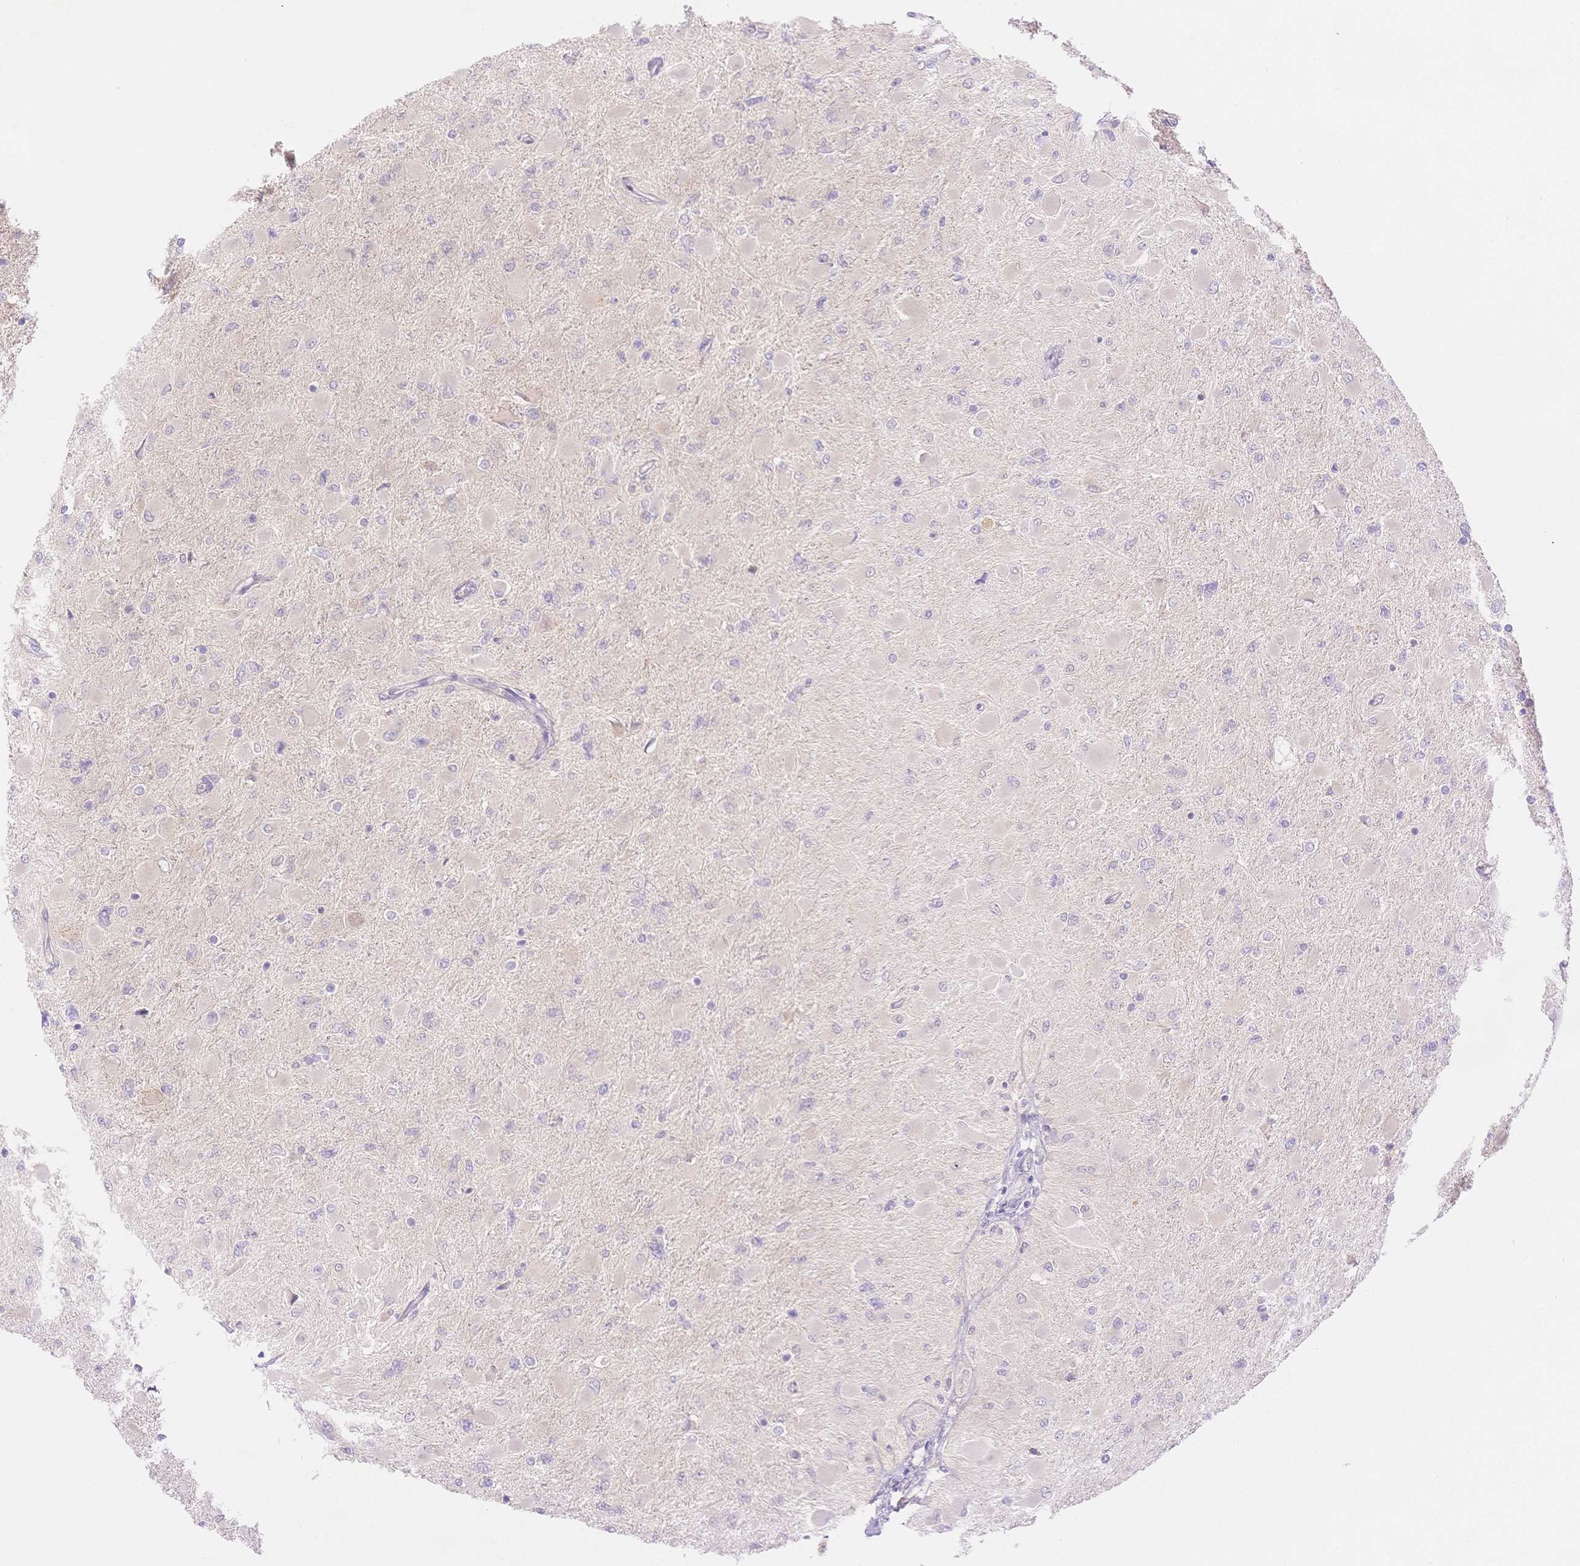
{"staining": {"intensity": "negative", "quantity": "none", "location": "none"}, "tissue": "glioma", "cell_type": "Tumor cells", "image_type": "cancer", "snomed": [{"axis": "morphology", "description": "Glioma, malignant, High grade"}, {"axis": "topography", "description": "Cerebral cortex"}], "caption": "DAB immunohistochemical staining of glioma shows no significant positivity in tumor cells. (Brightfield microscopy of DAB (3,3'-diaminobenzidine) immunohistochemistry at high magnification).", "gene": "WDR54", "patient": {"sex": "female", "age": 36}}